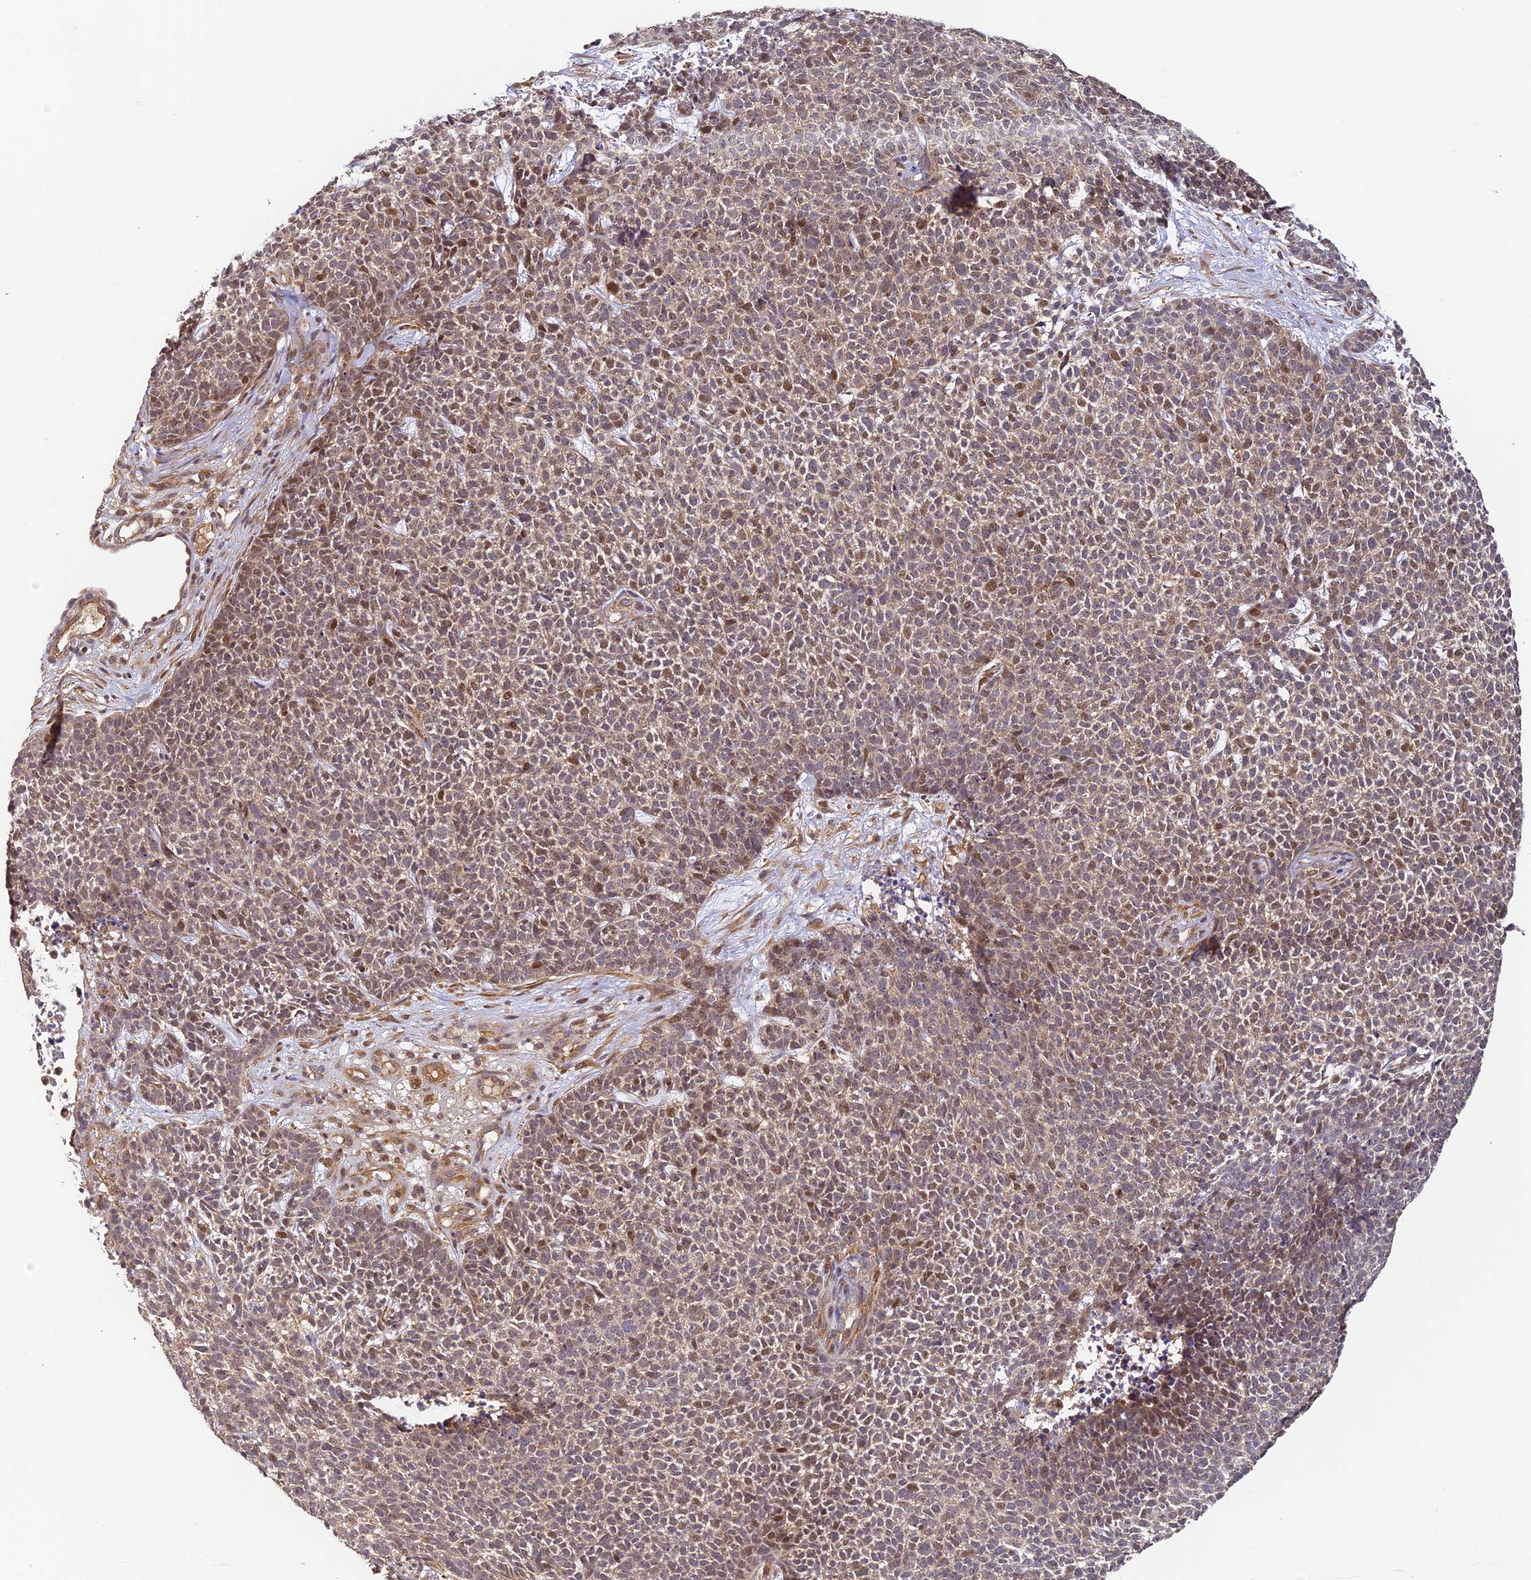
{"staining": {"intensity": "weak", "quantity": ">75%", "location": "cytoplasmic/membranous"}, "tissue": "skin cancer", "cell_type": "Tumor cells", "image_type": "cancer", "snomed": [{"axis": "morphology", "description": "Basal cell carcinoma"}, {"axis": "topography", "description": "Skin"}], "caption": "IHC micrograph of human skin cancer stained for a protein (brown), which displays low levels of weak cytoplasmic/membranous staining in about >75% of tumor cells.", "gene": "ZNF443", "patient": {"sex": "female", "age": 84}}